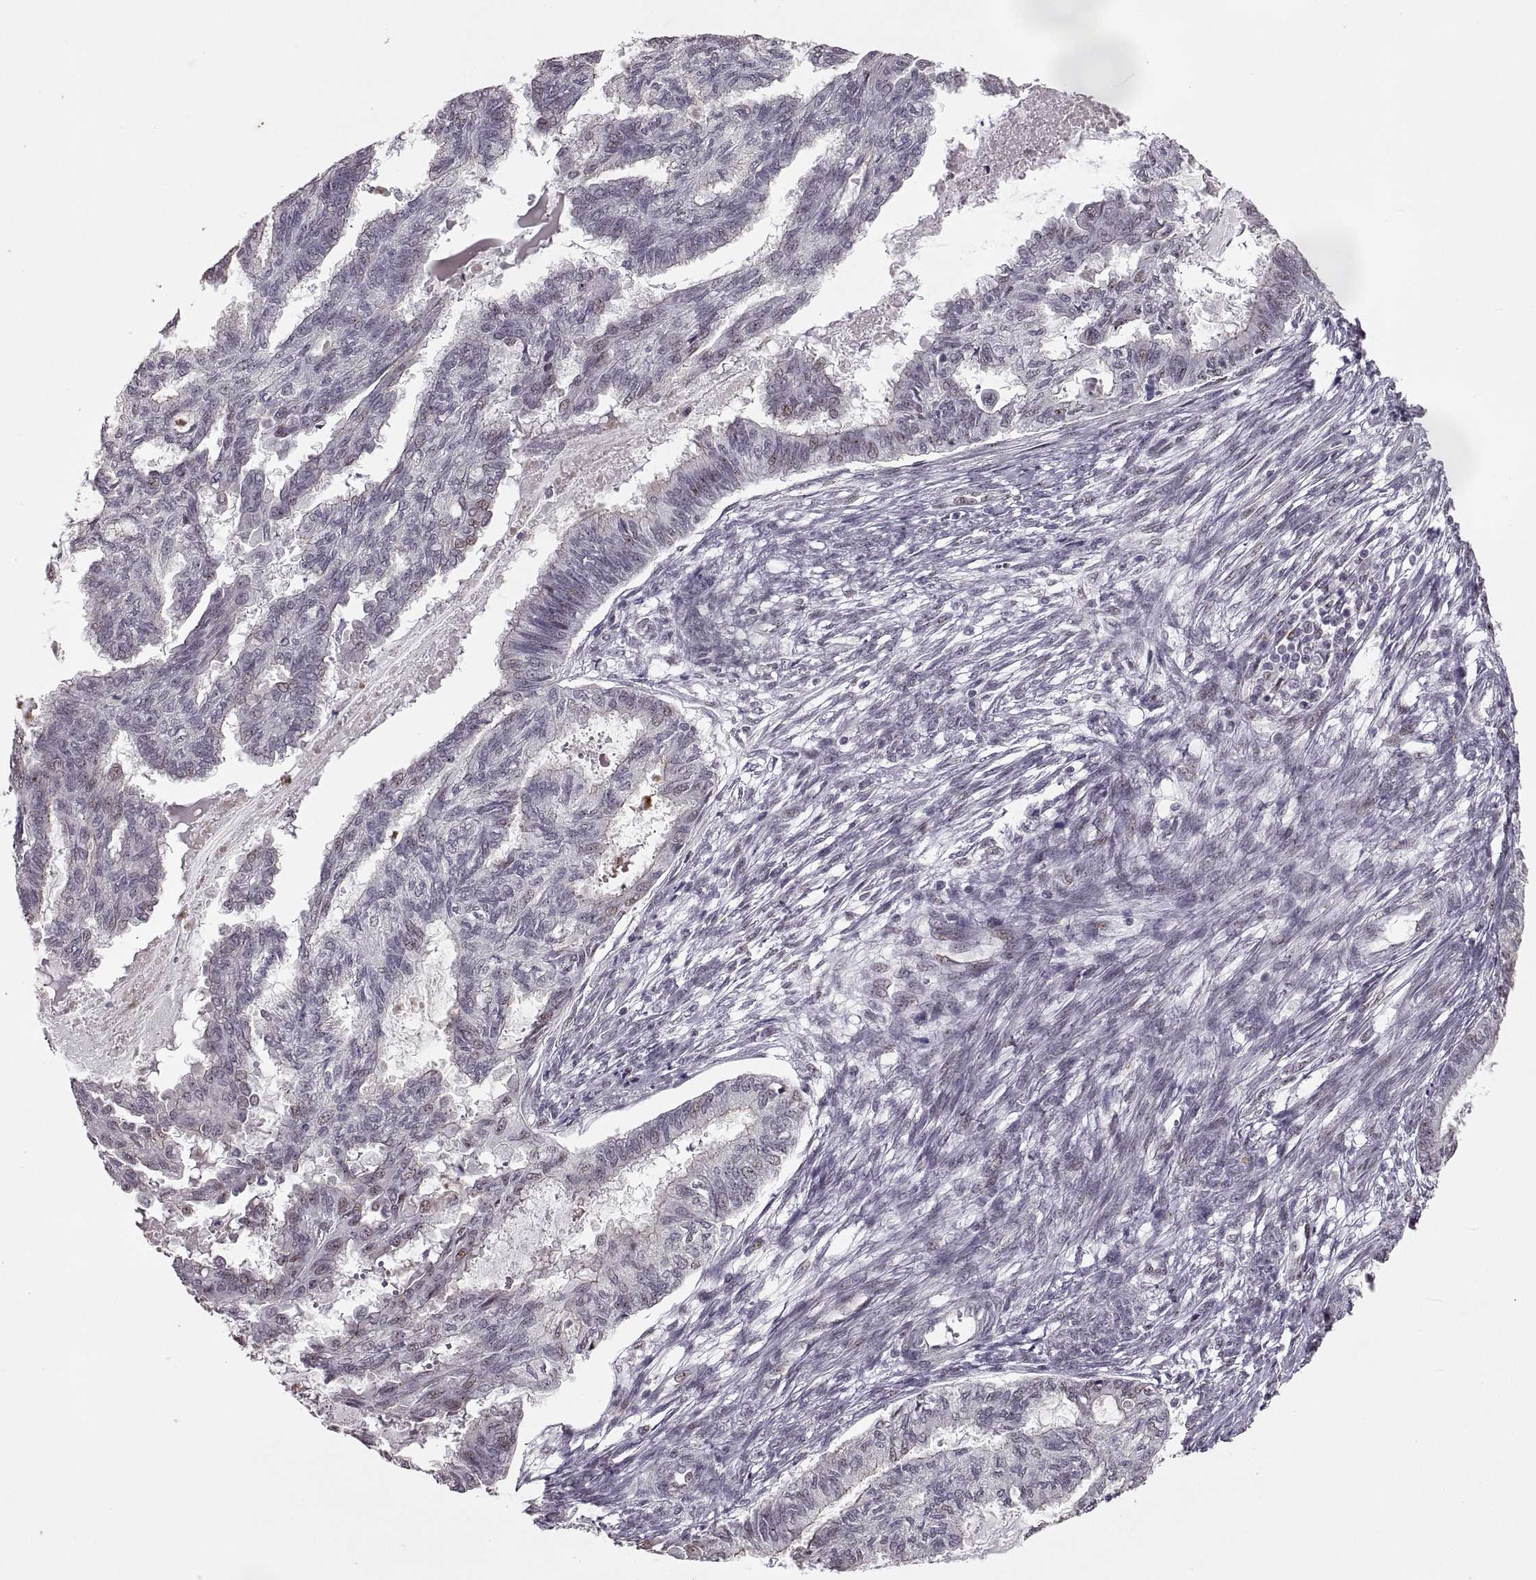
{"staining": {"intensity": "negative", "quantity": "none", "location": "none"}, "tissue": "endometrial cancer", "cell_type": "Tumor cells", "image_type": "cancer", "snomed": [{"axis": "morphology", "description": "Adenocarcinoma, NOS"}, {"axis": "topography", "description": "Endometrium"}], "caption": "An image of human endometrial cancer (adenocarcinoma) is negative for staining in tumor cells.", "gene": "PALS1", "patient": {"sex": "female", "age": 86}}